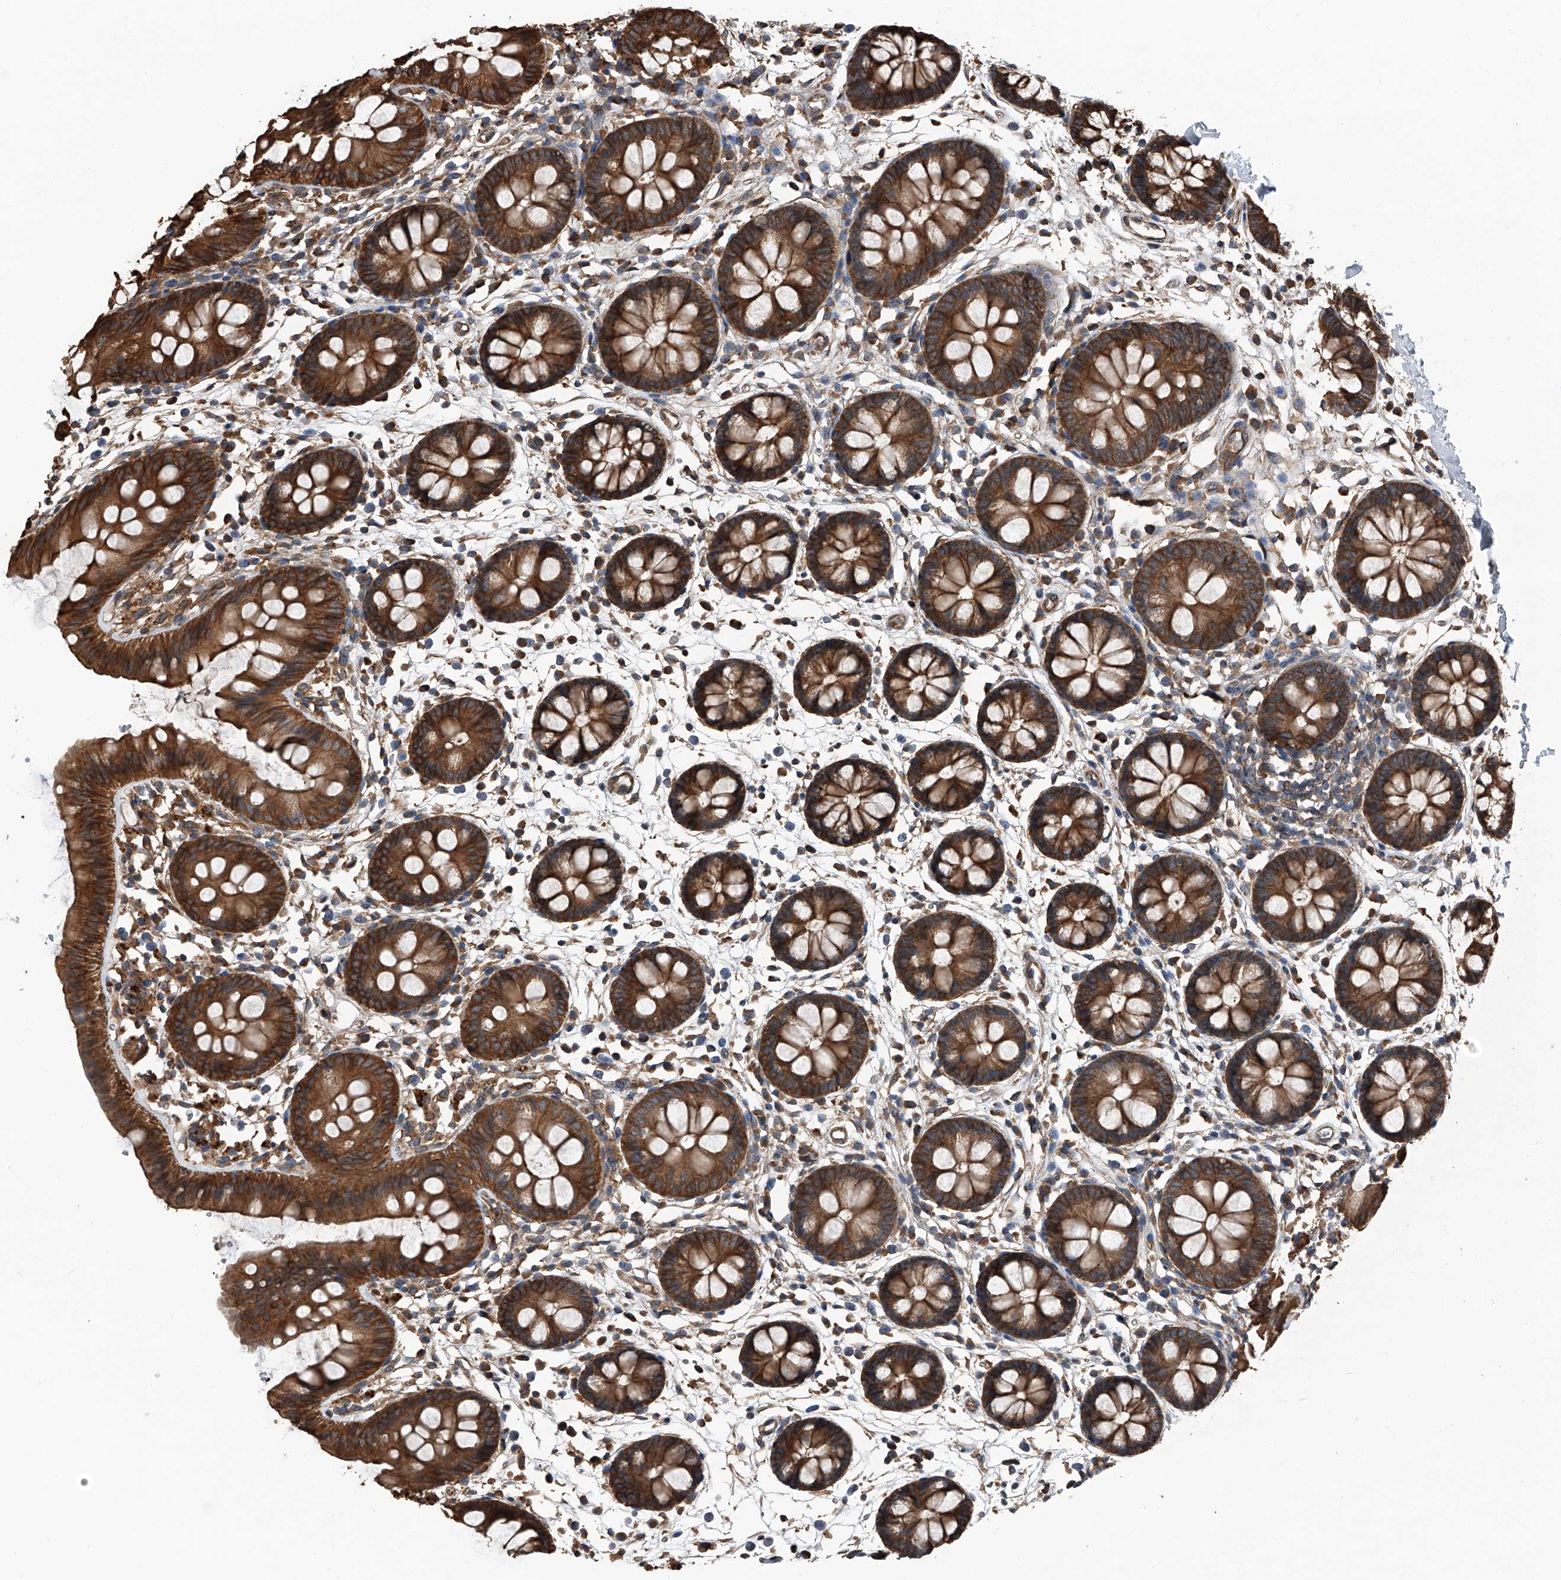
{"staining": {"intensity": "strong", "quantity": ">75%", "location": "cytoplasmic/membranous"}, "tissue": "colon", "cell_type": "Endothelial cells", "image_type": "normal", "snomed": [{"axis": "morphology", "description": "Normal tissue, NOS"}, {"axis": "topography", "description": "Colon"}], "caption": "This micrograph reveals immunohistochemistry (IHC) staining of normal human colon, with high strong cytoplasmic/membranous staining in about >75% of endothelial cells.", "gene": "KCNJ2", "patient": {"sex": "male", "age": 56}}